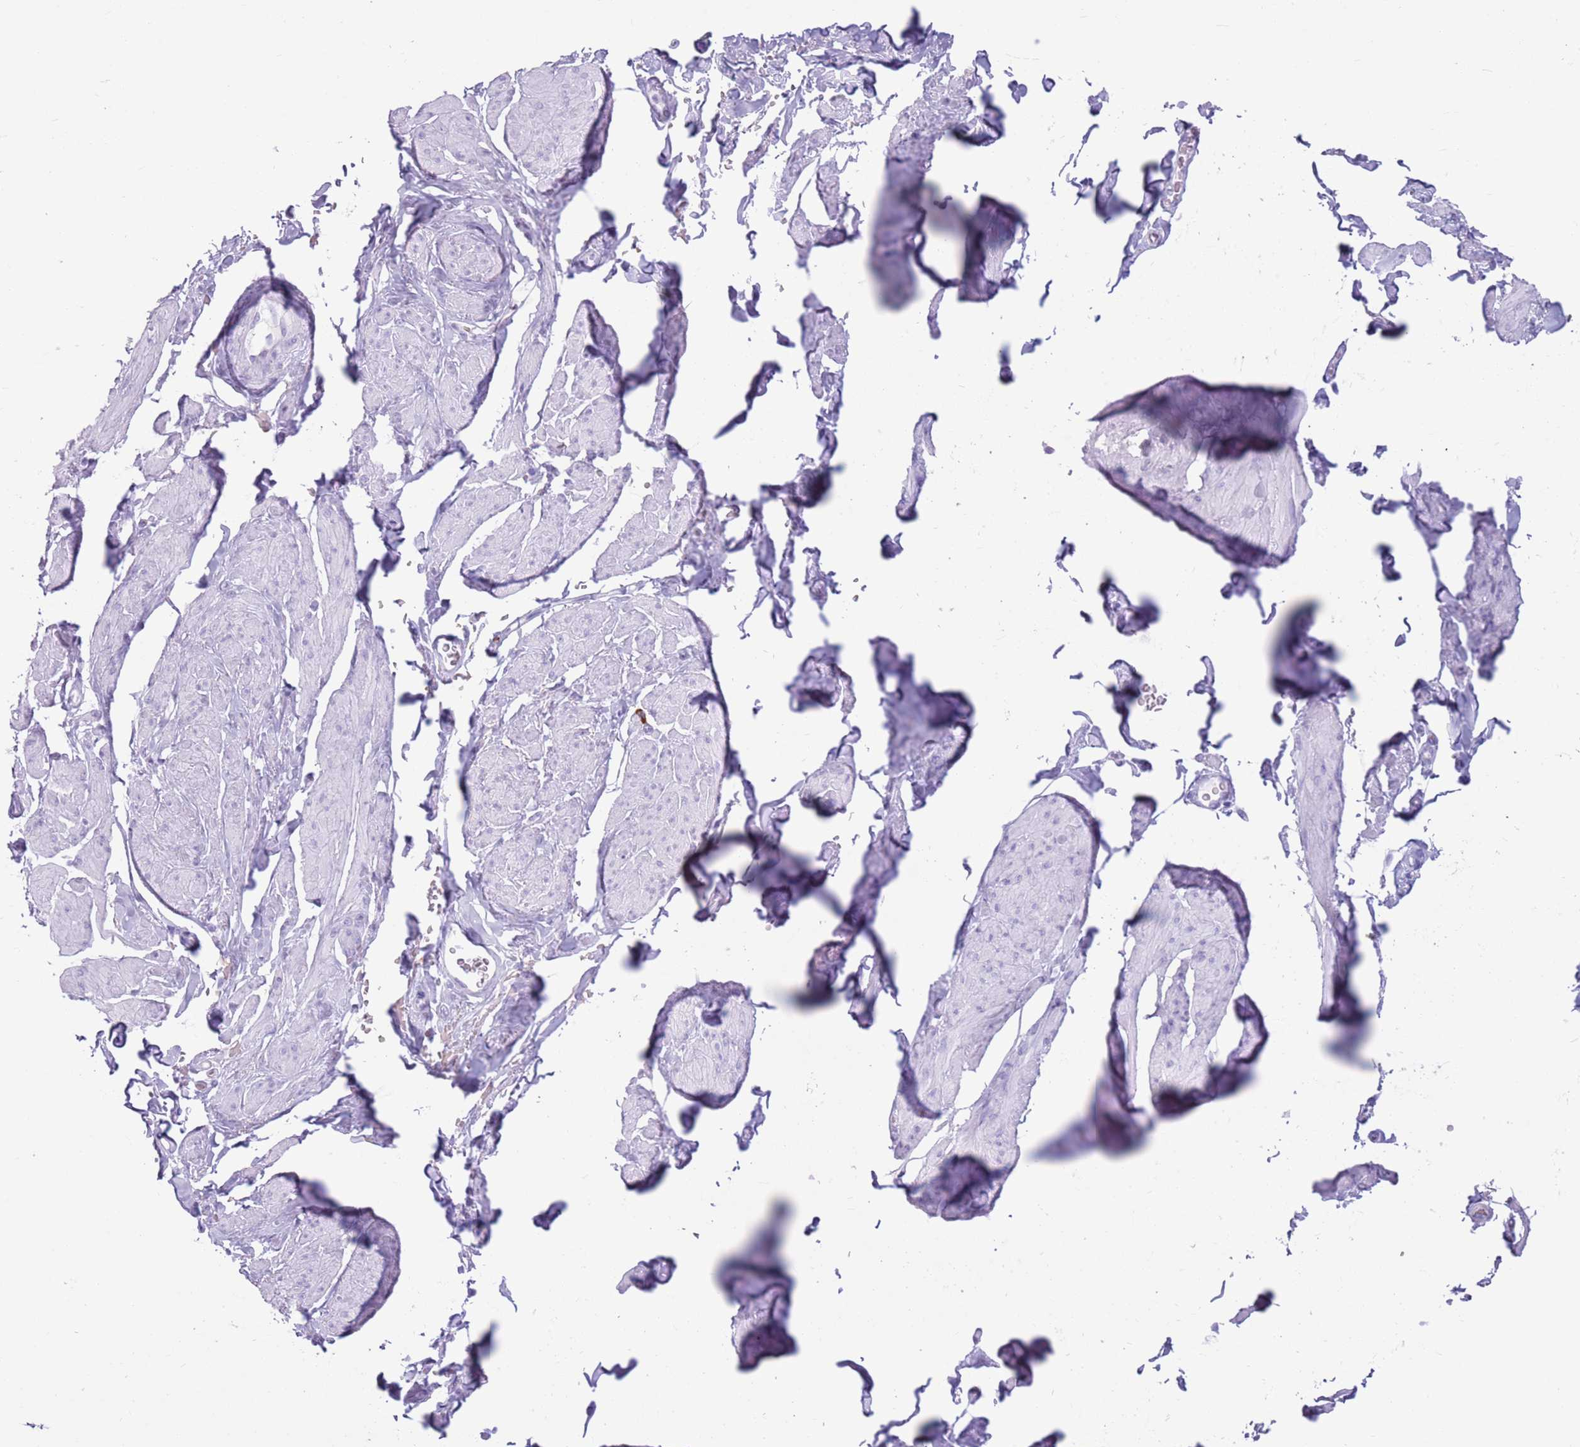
{"staining": {"intensity": "negative", "quantity": "none", "location": "none"}, "tissue": "smooth muscle", "cell_type": "Smooth muscle cells", "image_type": "normal", "snomed": [{"axis": "morphology", "description": "Normal tissue, NOS"}, {"axis": "topography", "description": "Smooth muscle"}, {"axis": "topography", "description": "Peripheral nerve tissue"}], "caption": "Normal smooth muscle was stained to show a protein in brown. There is no significant expression in smooth muscle cells. (DAB immunohistochemistry (IHC) with hematoxylin counter stain).", "gene": "ENSG00000263020", "patient": {"sex": "male", "age": 69}}